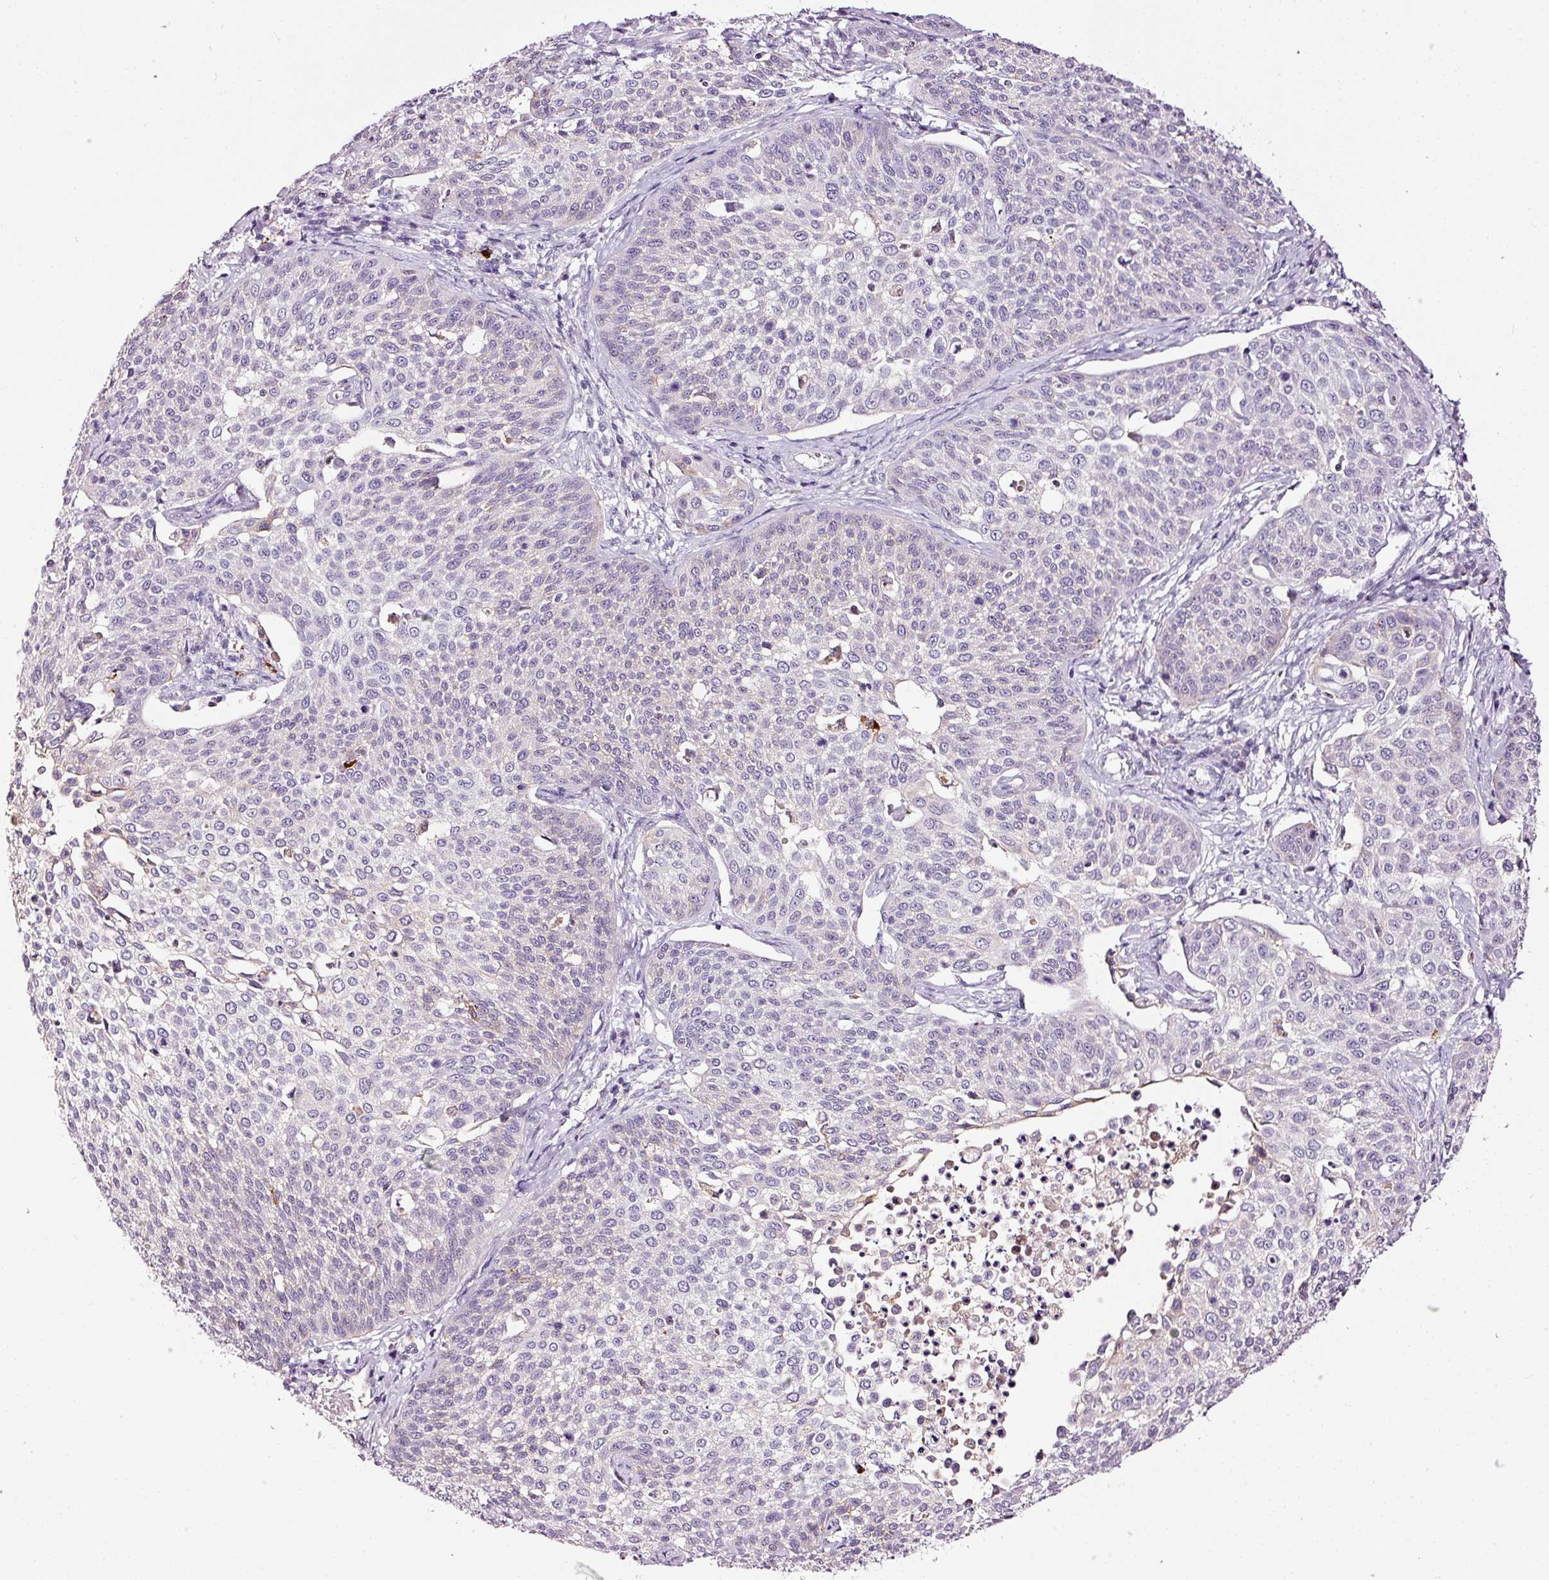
{"staining": {"intensity": "negative", "quantity": "none", "location": "none"}, "tissue": "cervical cancer", "cell_type": "Tumor cells", "image_type": "cancer", "snomed": [{"axis": "morphology", "description": "Squamous cell carcinoma, NOS"}, {"axis": "topography", "description": "Cervix"}], "caption": "DAB (3,3'-diaminobenzidine) immunohistochemical staining of cervical cancer displays no significant expression in tumor cells.", "gene": "LAMP3", "patient": {"sex": "female", "age": 34}}